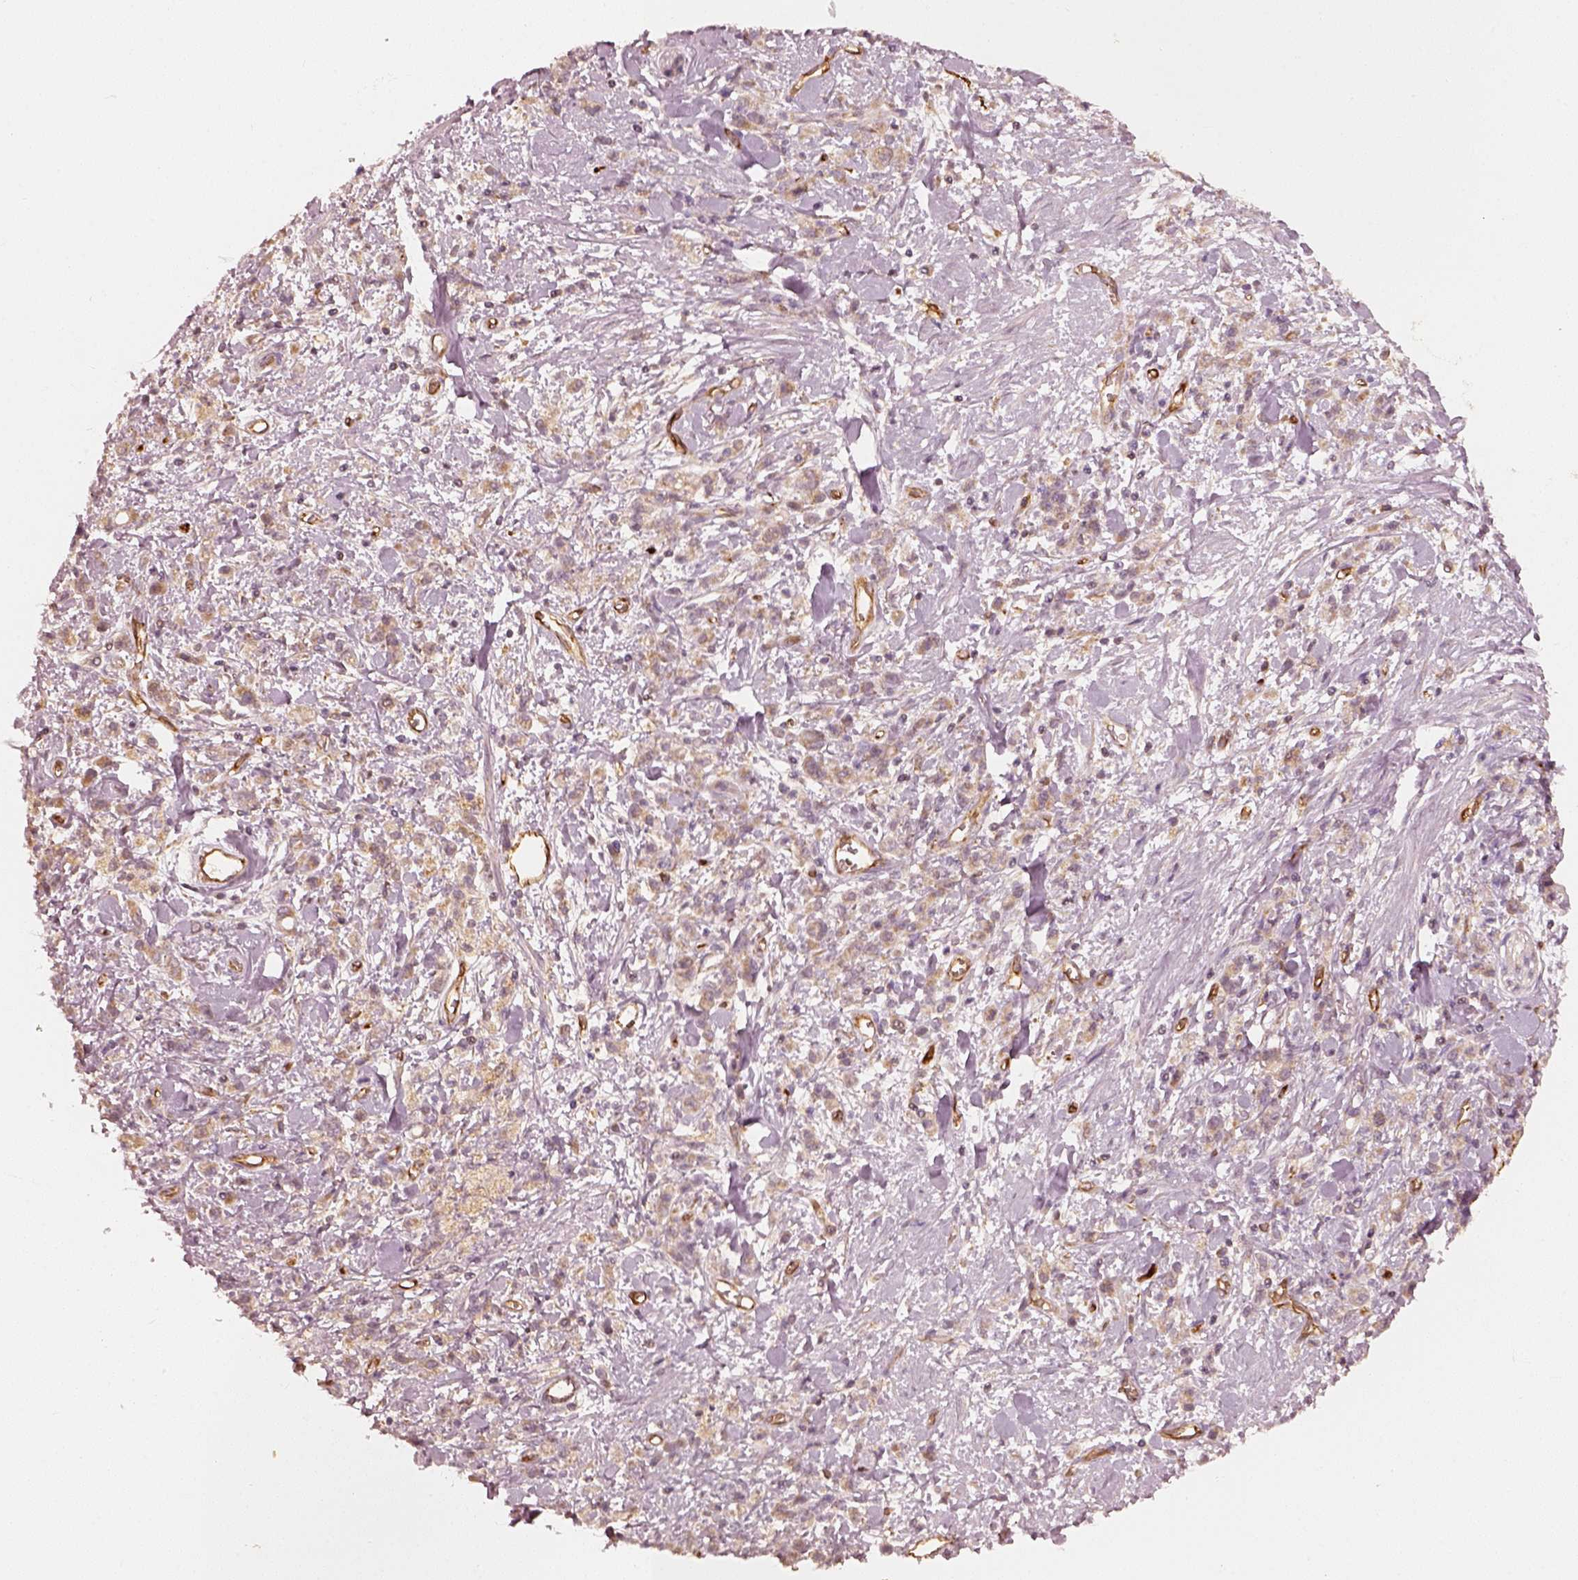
{"staining": {"intensity": "weak", "quantity": ">75%", "location": "cytoplasmic/membranous"}, "tissue": "stomach cancer", "cell_type": "Tumor cells", "image_type": "cancer", "snomed": [{"axis": "morphology", "description": "Adenocarcinoma, NOS"}, {"axis": "topography", "description": "Stomach"}], "caption": "Stomach adenocarcinoma was stained to show a protein in brown. There is low levels of weak cytoplasmic/membranous positivity in approximately >75% of tumor cells. (Brightfield microscopy of DAB IHC at high magnification).", "gene": "FSCN1", "patient": {"sex": "male", "age": 77}}